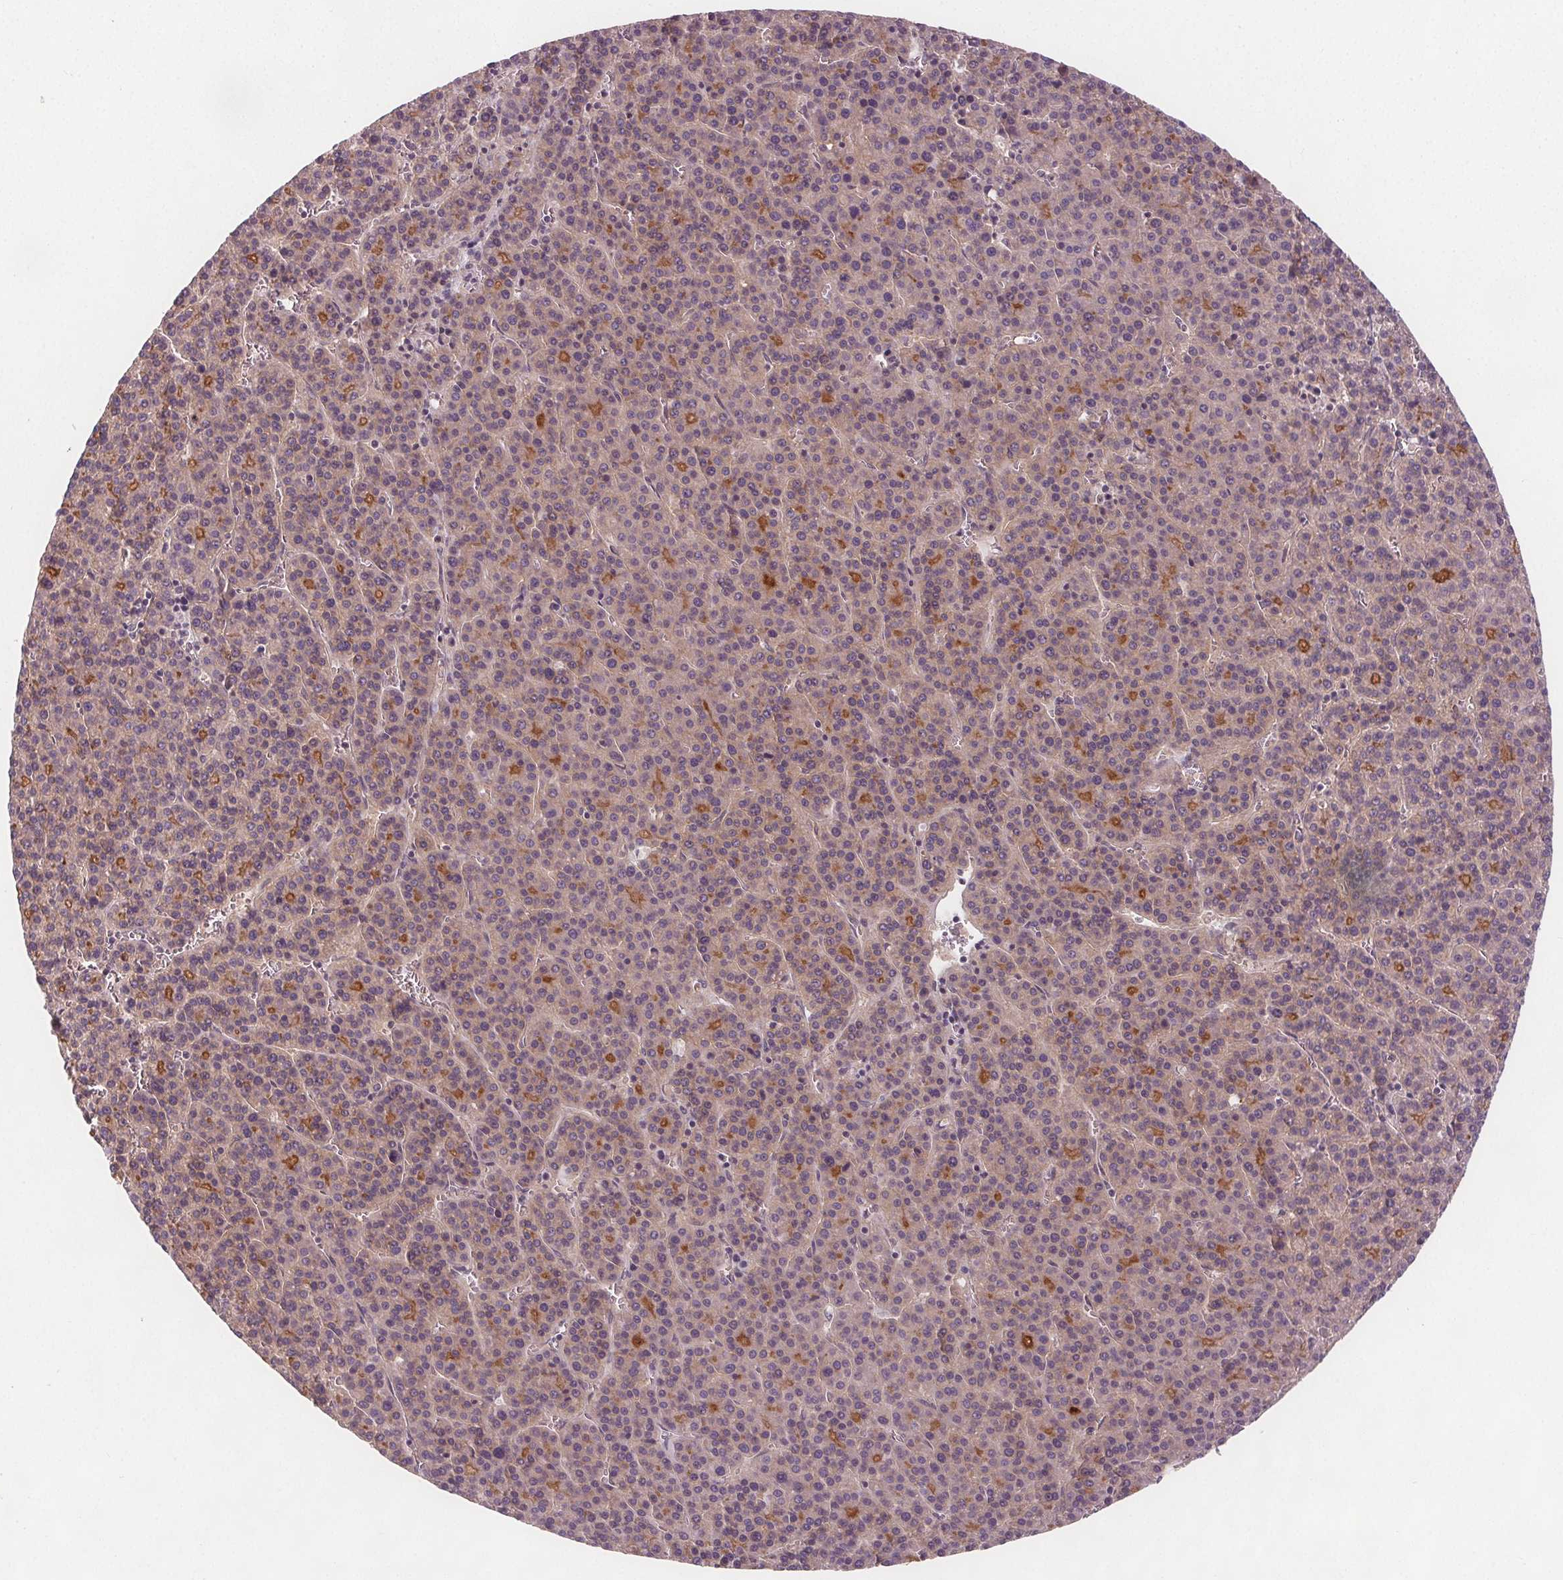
{"staining": {"intensity": "negative", "quantity": "none", "location": "none"}, "tissue": "liver cancer", "cell_type": "Tumor cells", "image_type": "cancer", "snomed": [{"axis": "morphology", "description": "Carcinoma, Hepatocellular, NOS"}, {"axis": "topography", "description": "Liver"}], "caption": "Immunohistochemistry of human liver hepatocellular carcinoma exhibits no positivity in tumor cells.", "gene": "VNN1", "patient": {"sex": "female", "age": 58}}